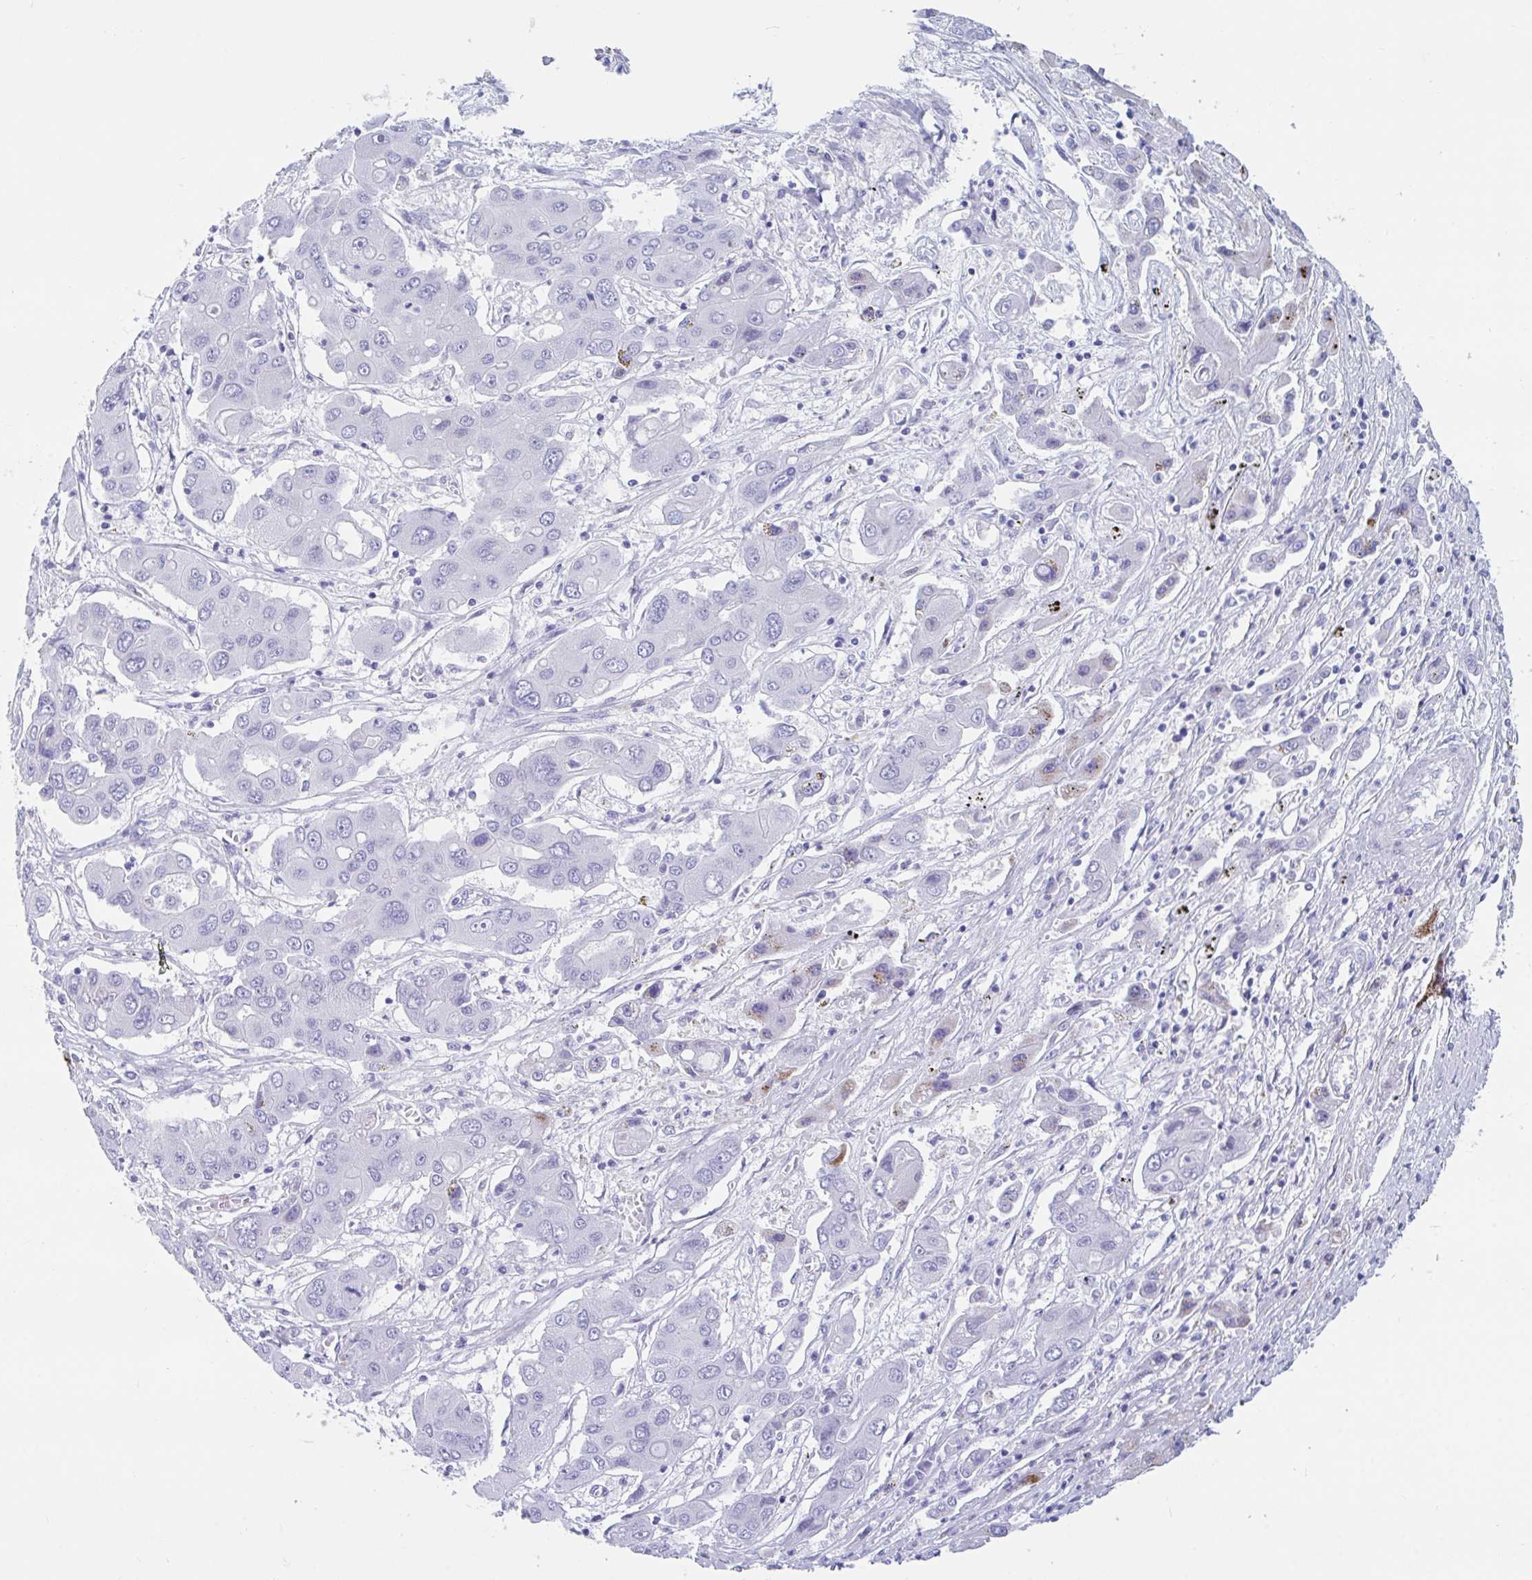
{"staining": {"intensity": "negative", "quantity": "none", "location": "none"}, "tissue": "liver cancer", "cell_type": "Tumor cells", "image_type": "cancer", "snomed": [{"axis": "morphology", "description": "Cholangiocarcinoma"}, {"axis": "topography", "description": "Liver"}], "caption": "Liver cancer was stained to show a protein in brown. There is no significant positivity in tumor cells.", "gene": "TTC30B", "patient": {"sex": "male", "age": 67}}